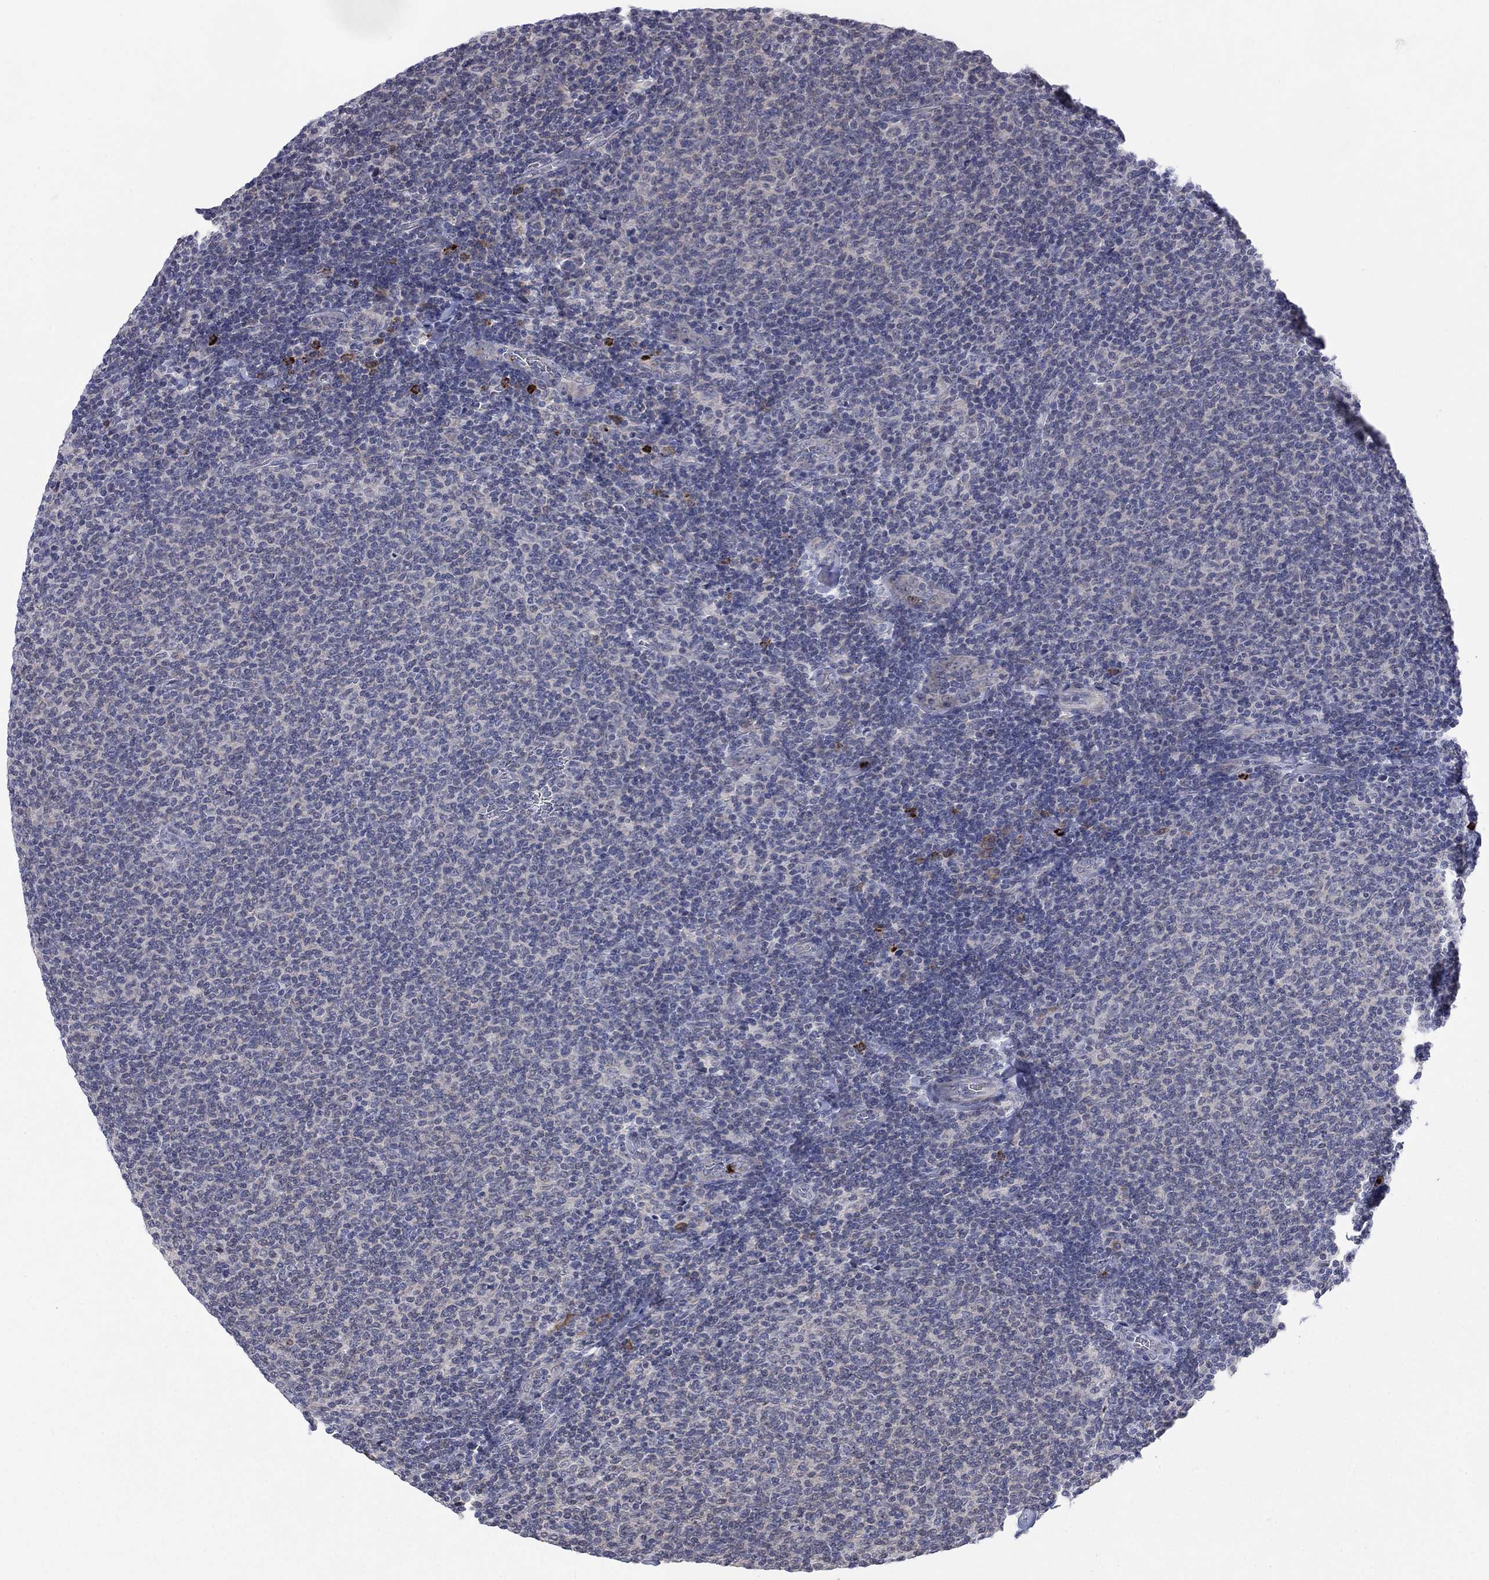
{"staining": {"intensity": "negative", "quantity": "none", "location": "none"}, "tissue": "lymphoma", "cell_type": "Tumor cells", "image_type": "cancer", "snomed": [{"axis": "morphology", "description": "Malignant lymphoma, non-Hodgkin's type, Low grade"}, {"axis": "topography", "description": "Lymph node"}], "caption": "Micrograph shows no protein expression in tumor cells of lymphoma tissue.", "gene": "MTRFR", "patient": {"sex": "male", "age": 52}}